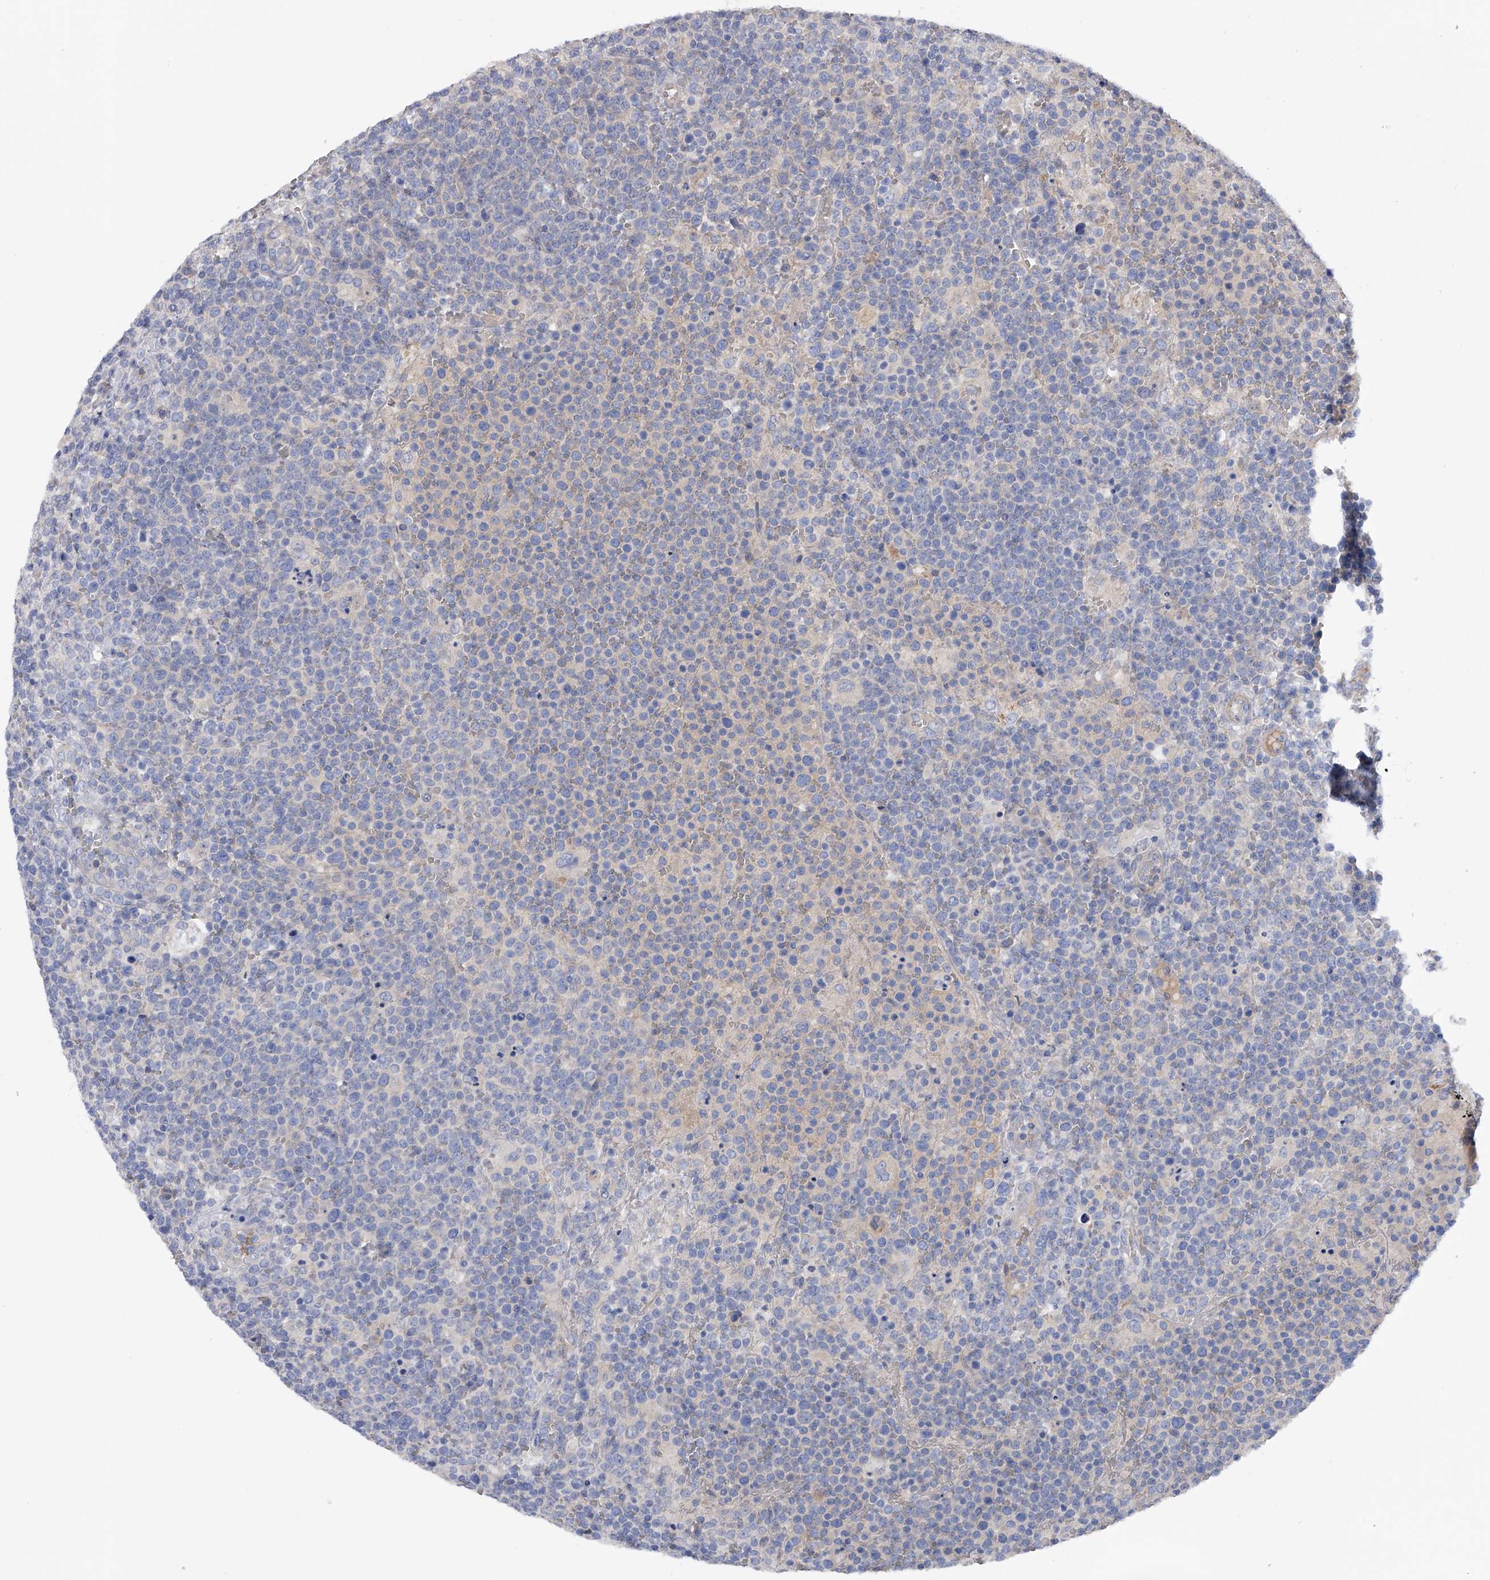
{"staining": {"intensity": "negative", "quantity": "none", "location": "none"}, "tissue": "lymphoma", "cell_type": "Tumor cells", "image_type": "cancer", "snomed": [{"axis": "morphology", "description": "Malignant lymphoma, non-Hodgkin's type, High grade"}, {"axis": "topography", "description": "Lymph node"}], "caption": "Tumor cells are negative for brown protein staining in lymphoma.", "gene": "RWDD2A", "patient": {"sex": "male", "age": 61}}